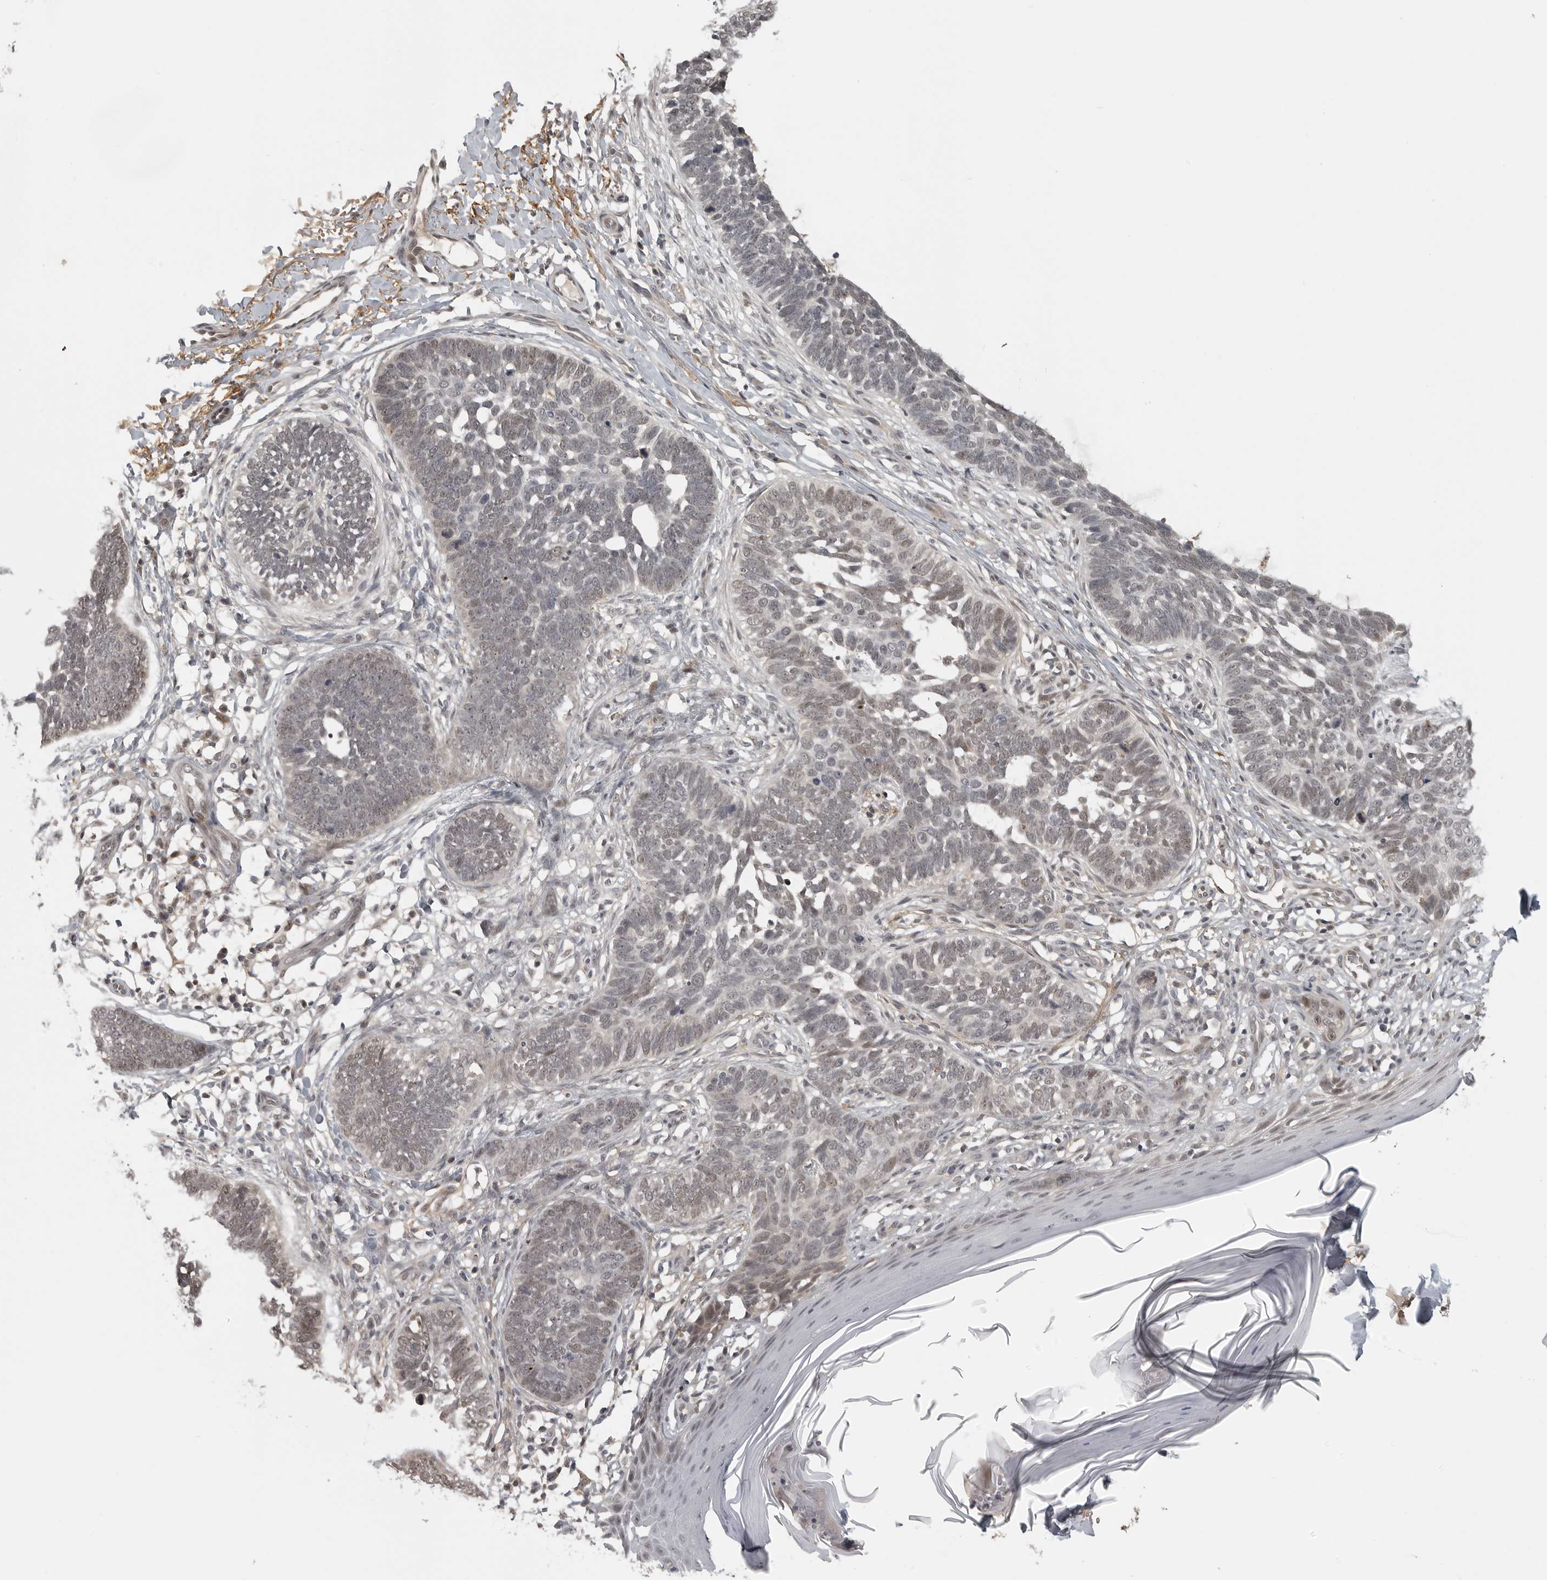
{"staining": {"intensity": "weak", "quantity": "25%-75%", "location": "nuclear"}, "tissue": "skin cancer", "cell_type": "Tumor cells", "image_type": "cancer", "snomed": [{"axis": "morphology", "description": "Normal tissue, NOS"}, {"axis": "morphology", "description": "Basal cell carcinoma"}, {"axis": "topography", "description": "Skin"}], "caption": "Human skin basal cell carcinoma stained with a brown dye displays weak nuclear positive staining in approximately 25%-75% of tumor cells.", "gene": "UROD", "patient": {"sex": "male", "age": 77}}